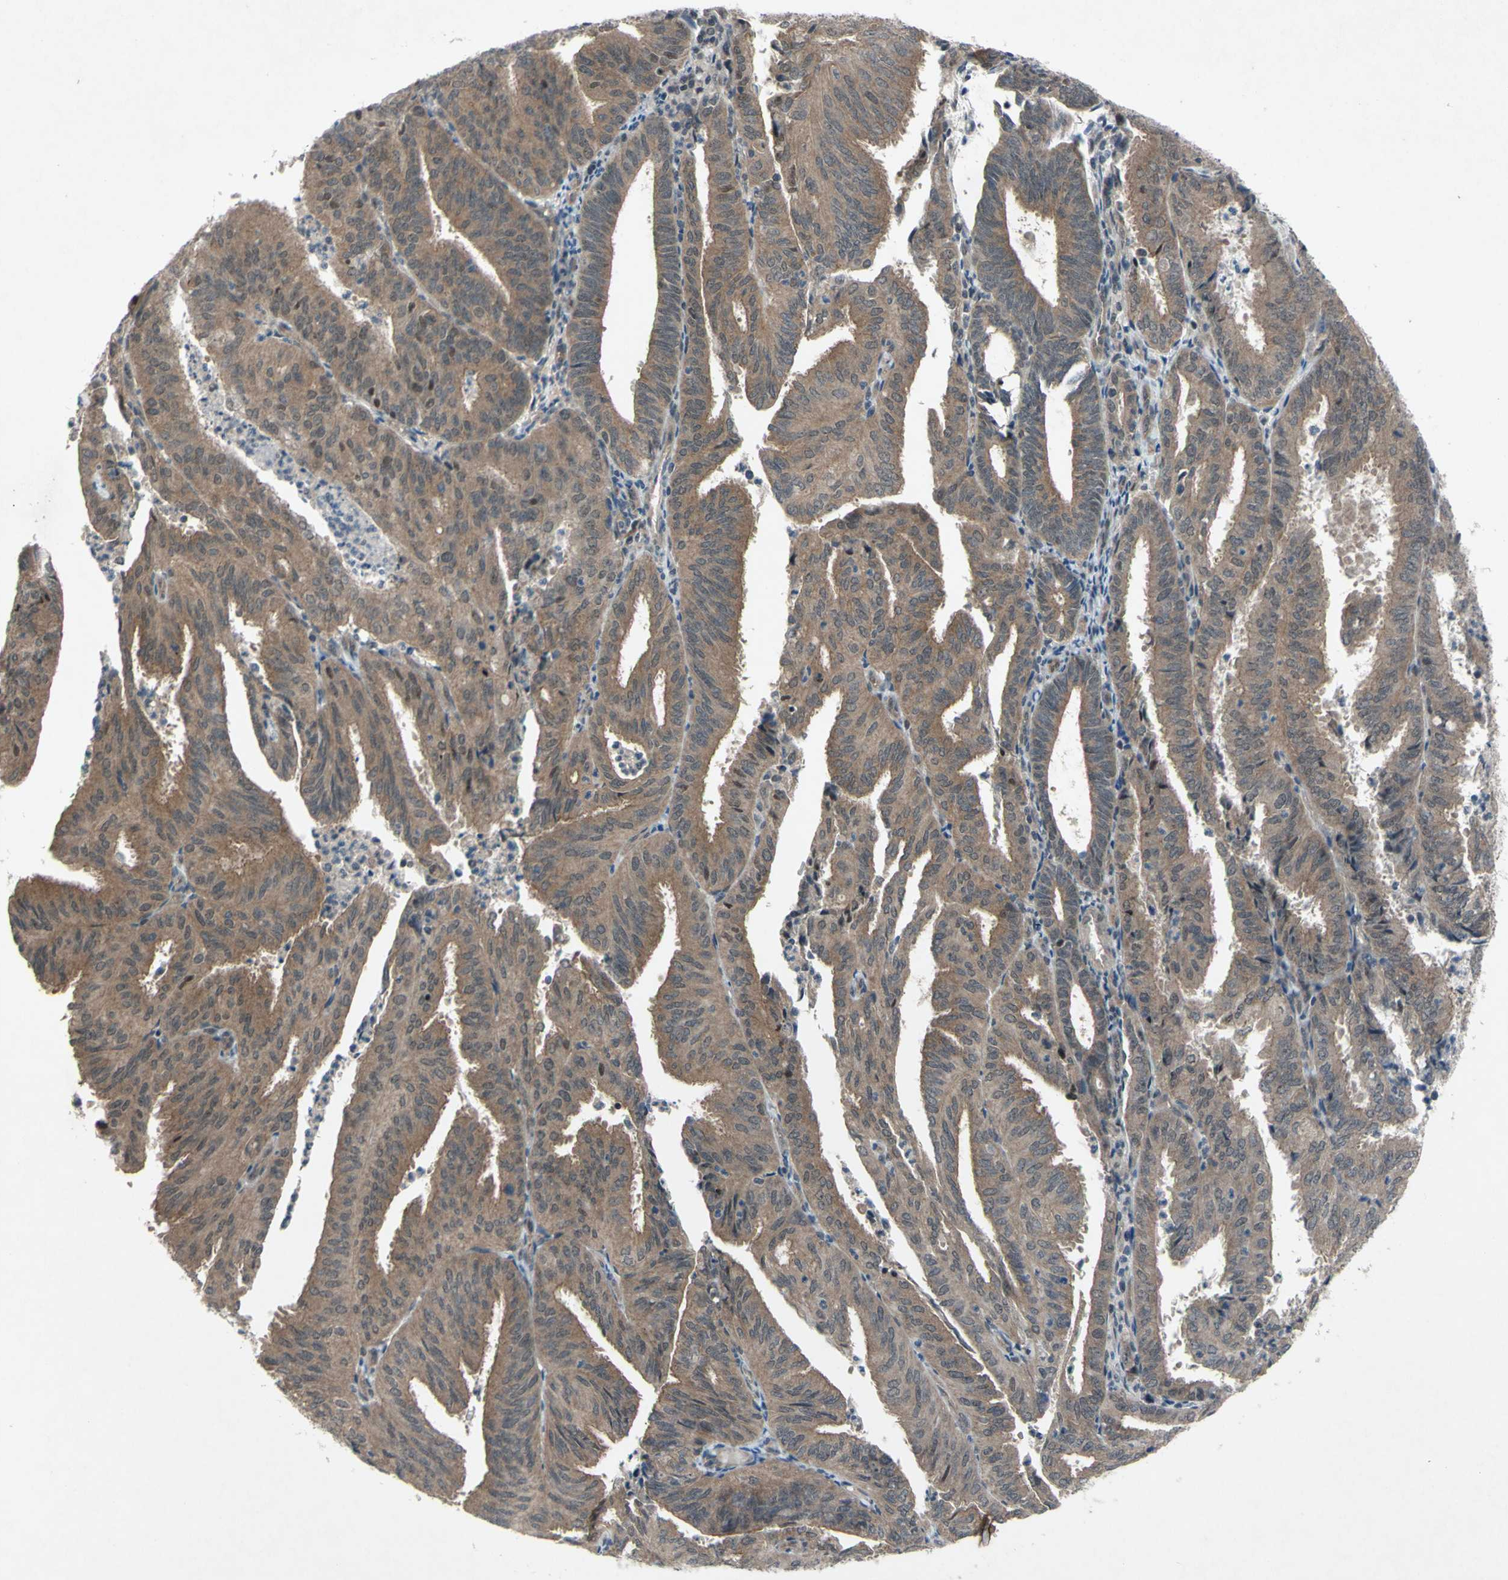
{"staining": {"intensity": "weak", "quantity": ">75%", "location": "cytoplasmic/membranous"}, "tissue": "endometrial cancer", "cell_type": "Tumor cells", "image_type": "cancer", "snomed": [{"axis": "morphology", "description": "Adenocarcinoma, NOS"}, {"axis": "topography", "description": "Uterus"}], "caption": "Immunohistochemical staining of endometrial cancer (adenocarcinoma) exhibits weak cytoplasmic/membranous protein expression in approximately >75% of tumor cells.", "gene": "TRDMT1", "patient": {"sex": "female", "age": 60}}